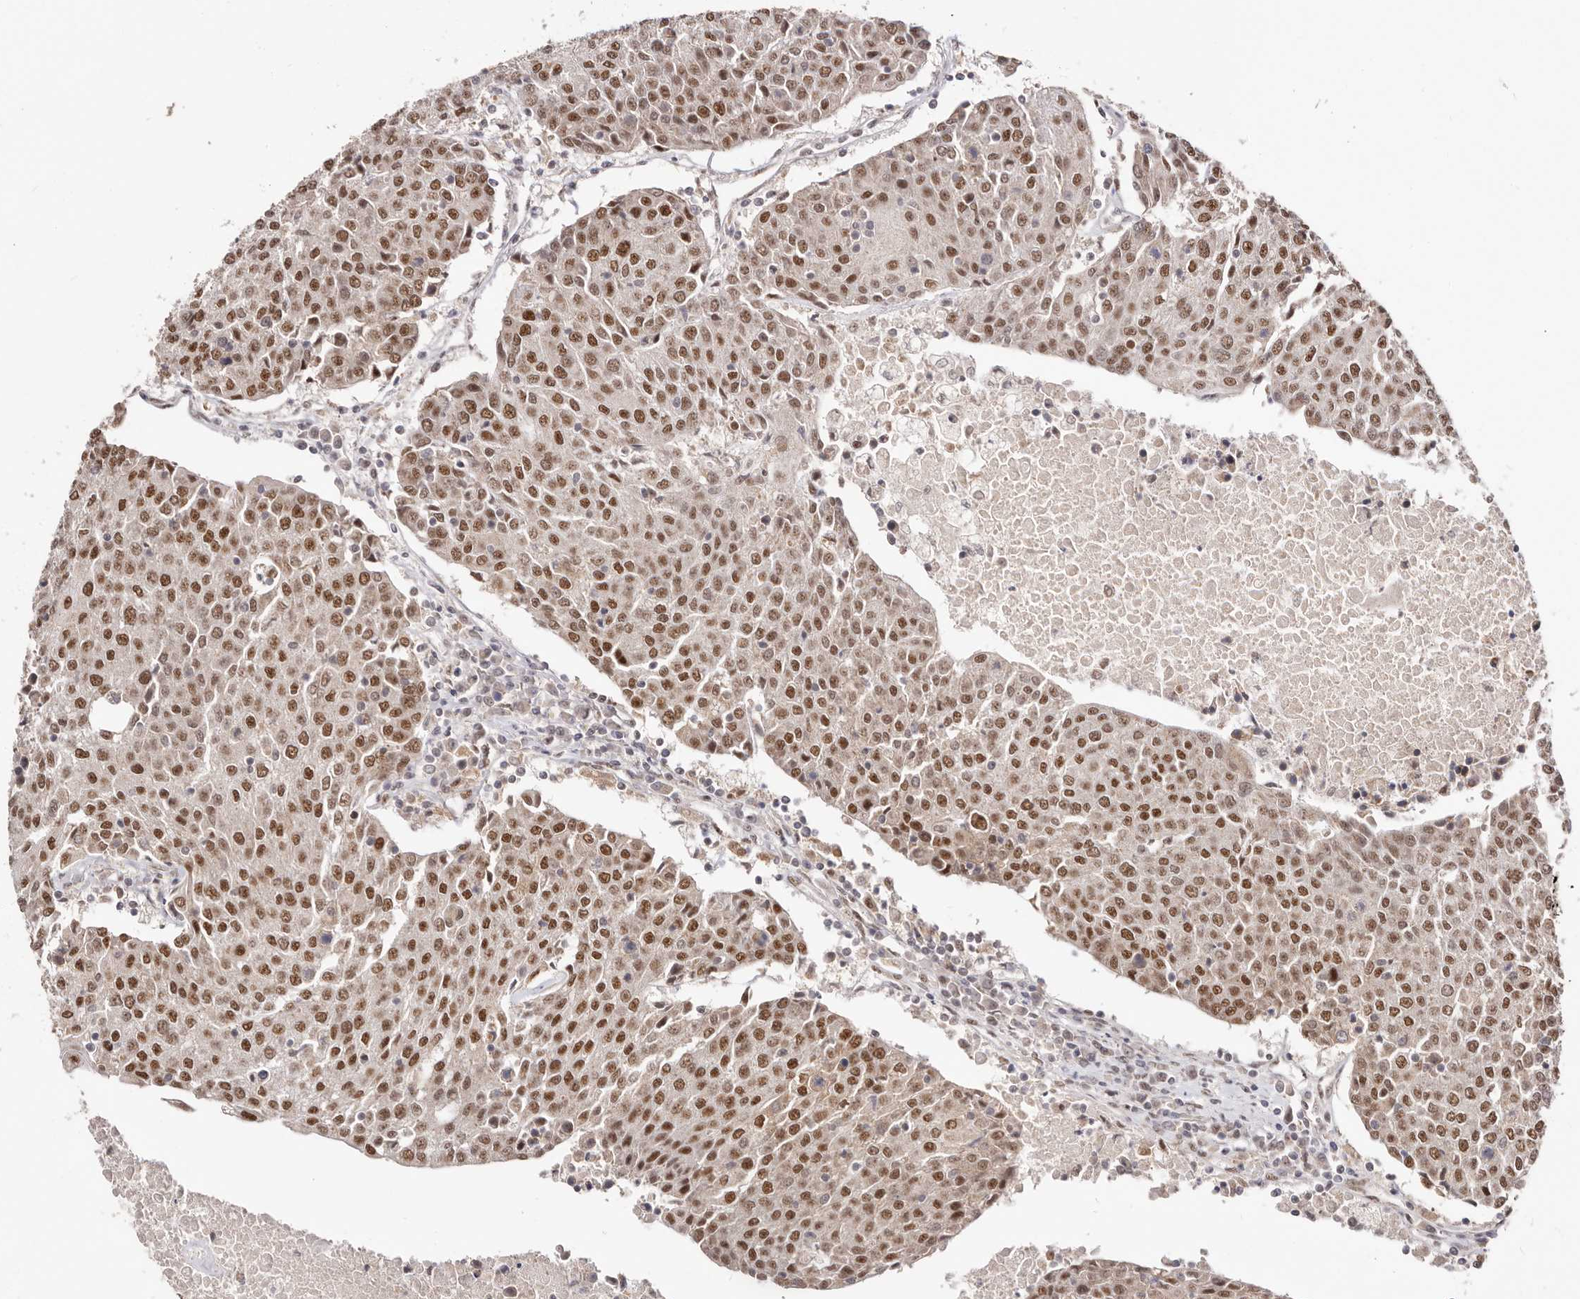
{"staining": {"intensity": "strong", "quantity": ">75%", "location": "nuclear"}, "tissue": "urothelial cancer", "cell_type": "Tumor cells", "image_type": "cancer", "snomed": [{"axis": "morphology", "description": "Urothelial carcinoma, High grade"}, {"axis": "topography", "description": "Urinary bladder"}], "caption": "A micrograph showing strong nuclear positivity in about >75% of tumor cells in urothelial cancer, as visualized by brown immunohistochemical staining.", "gene": "SEC14L1", "patient": {"sex": "female", "age": 85}}